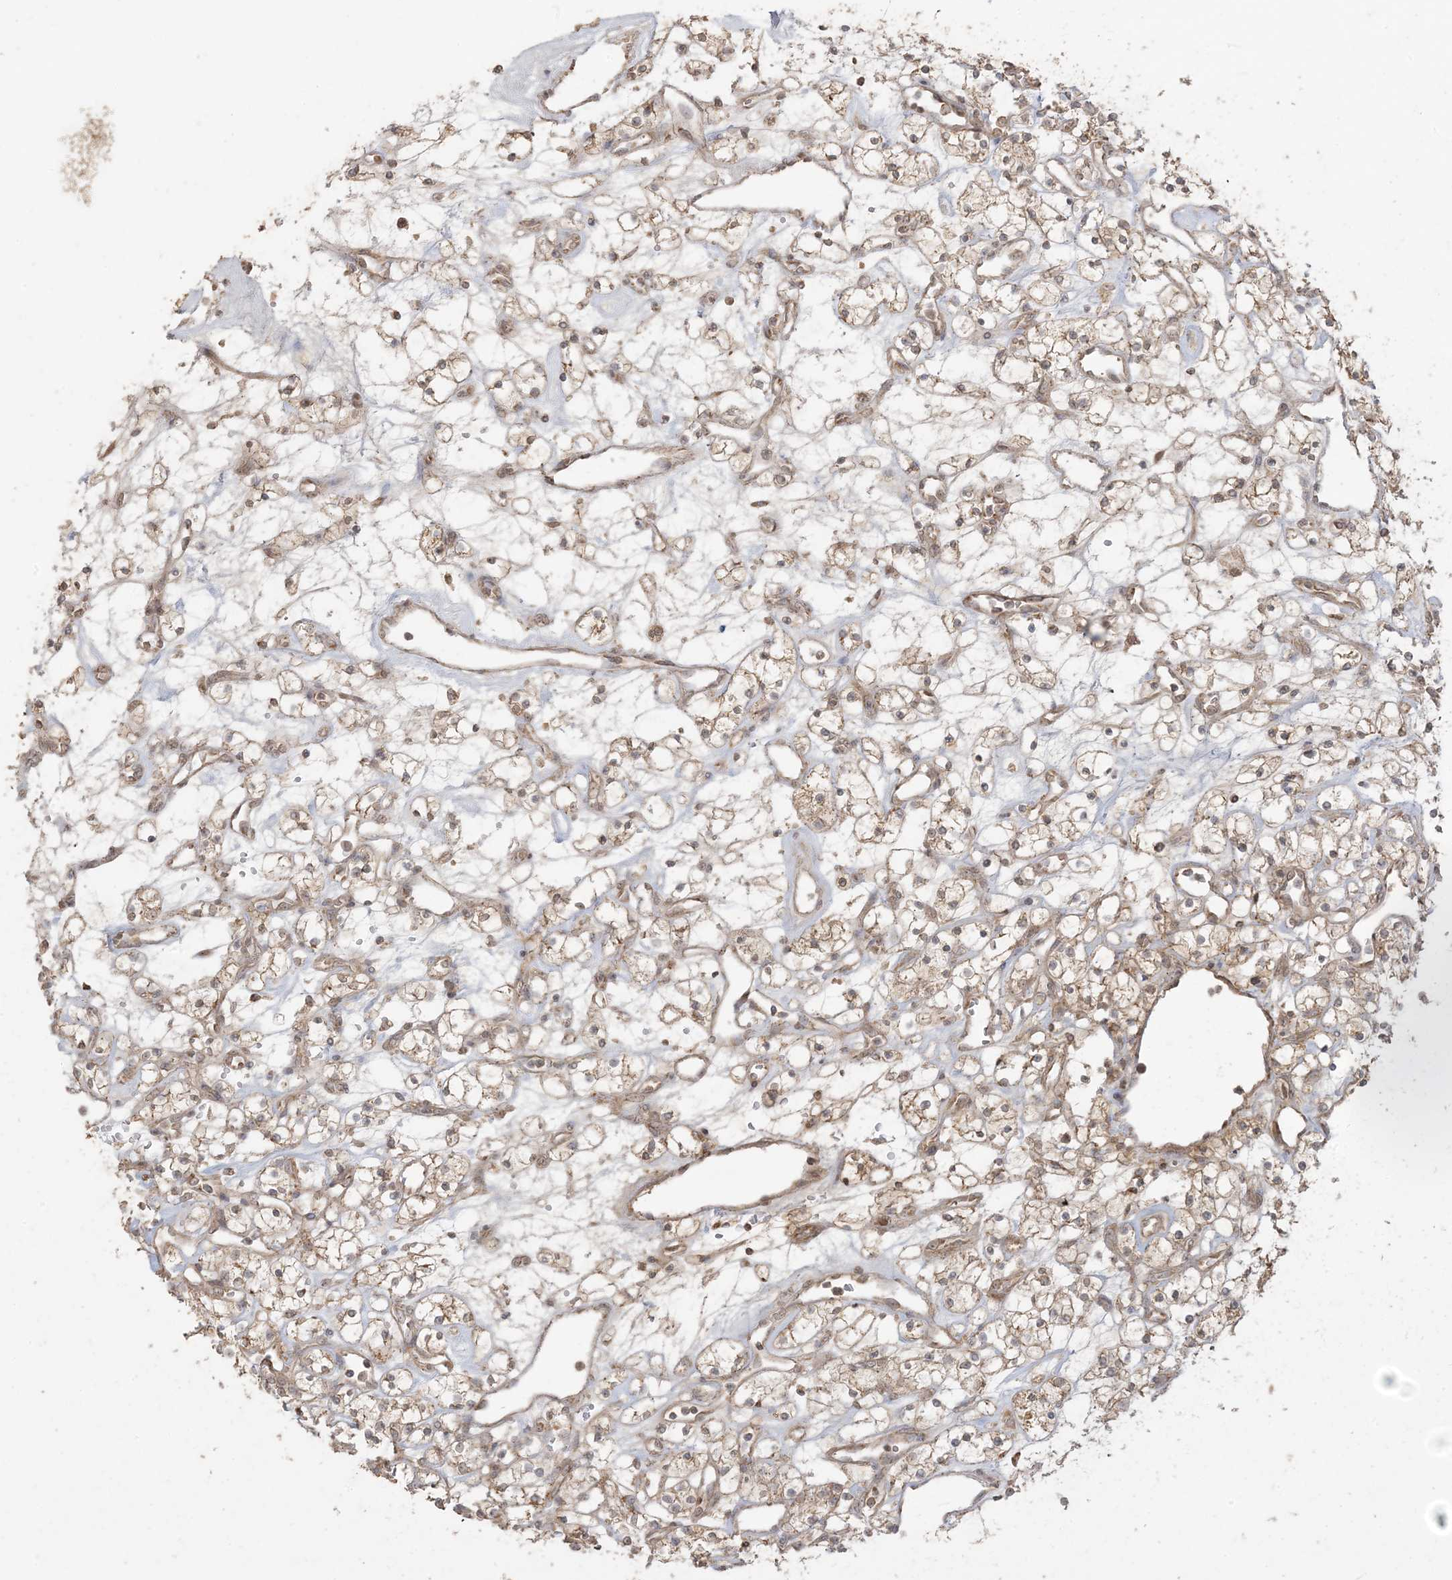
{"staining": {"intensity": "moderate", "quantity": ">75%", "location": "cytoplasmic/membranous"}, "tissue": "renal cancer", "cell_type": "Tumor cells", "image_type": "cancer", "snomed": [{"axis": "morphology", "description": "Adenocarcinoma, NOS"}, {"axis": "topography", "description": "Kidney"}], "caption": "Renal adenocarcinoma stained with a protein marker displays moderate staining in tumor cells.", "gene": "SIRT3", "patient": {"sex": "female", "age": 60}}